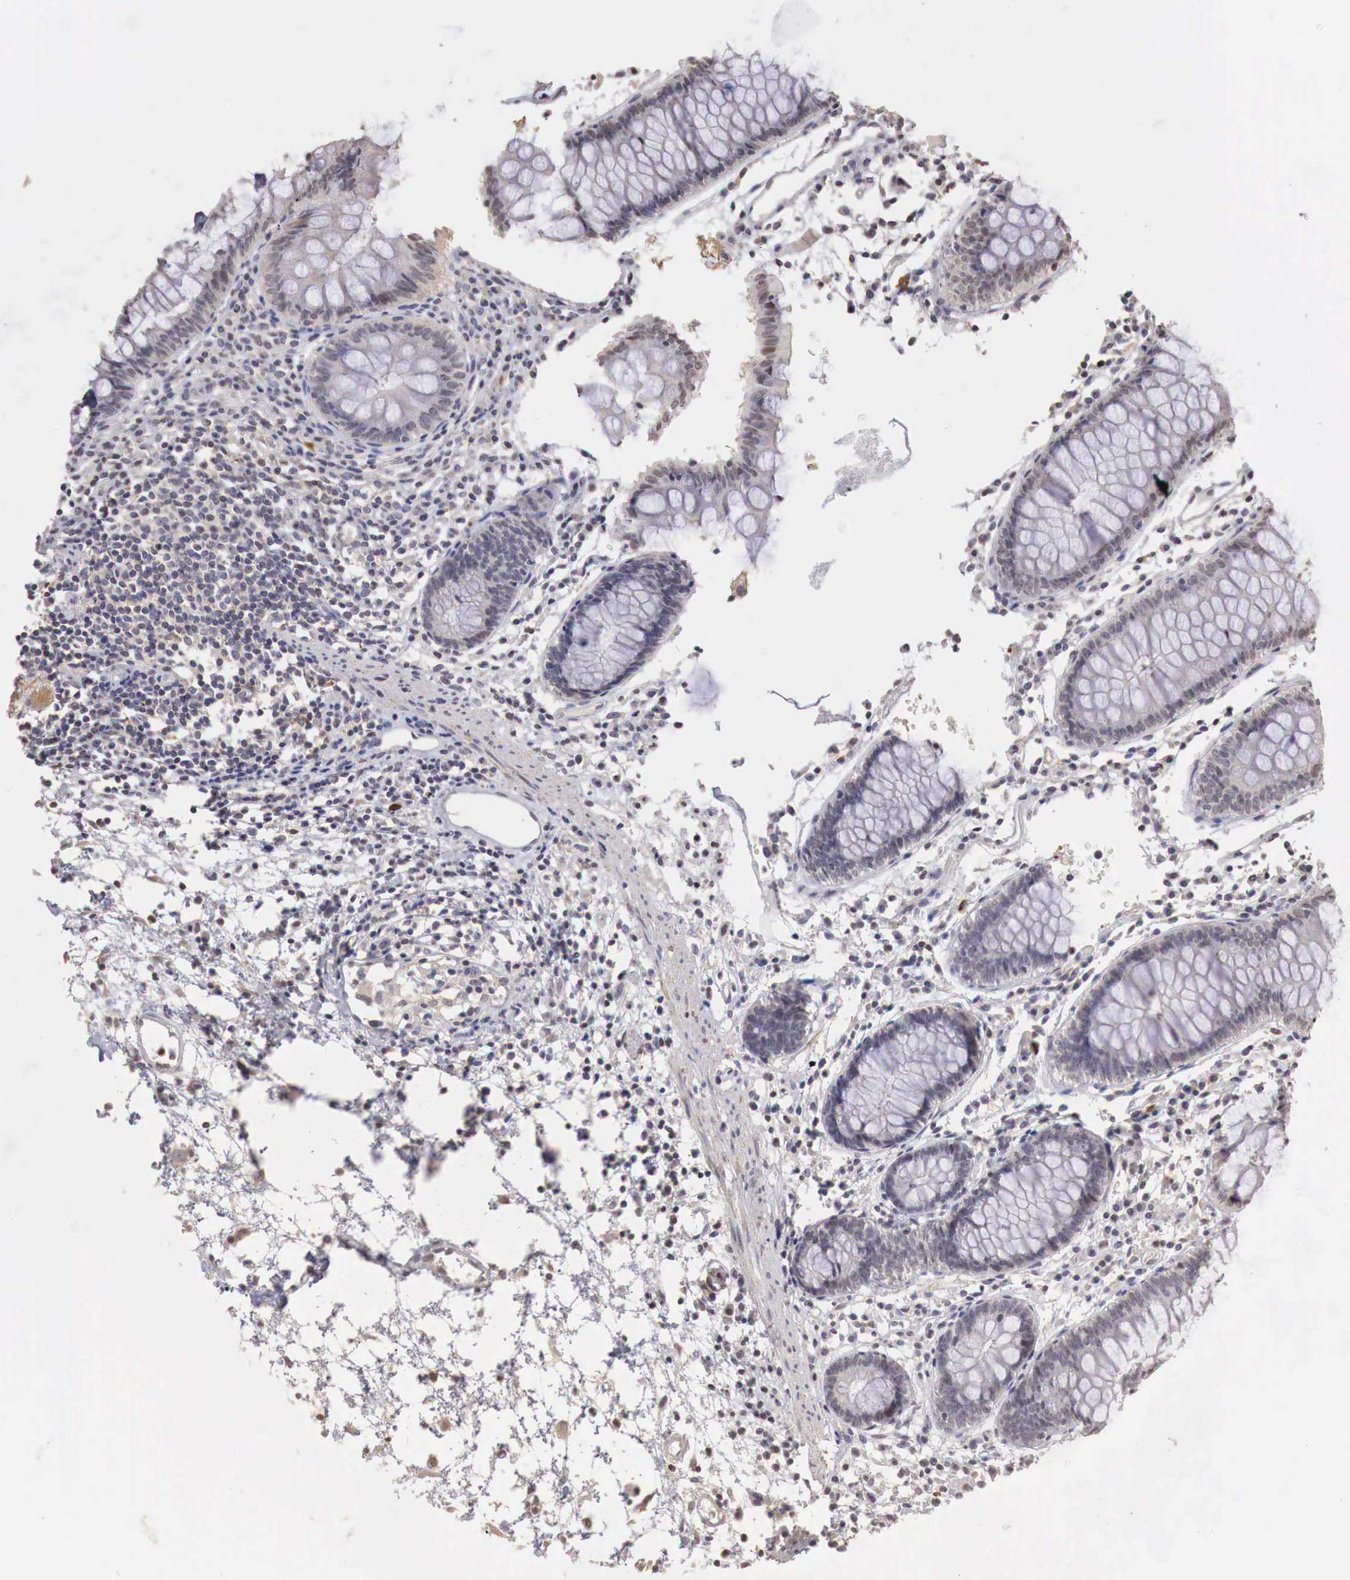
{"staining": {"intensity": "weak", "quantity": "25%-75%", "location": "nuclear"}, "tissue": "colon", "cell_type": "Endothelial cells", "image_type": "normal", "snomed": [{"axis": "morphology", "description": "Normal tissue, NOS"}, {"axis": "topography", "description": "Colon"}], "caption": "Human colon stained with a brown dye demonstrates weak nuclear positive staining in approximately 25%-75% of endothelial cells.", "gene": "TBC1D9", "patient": {"sex": "female", "age": 55}}